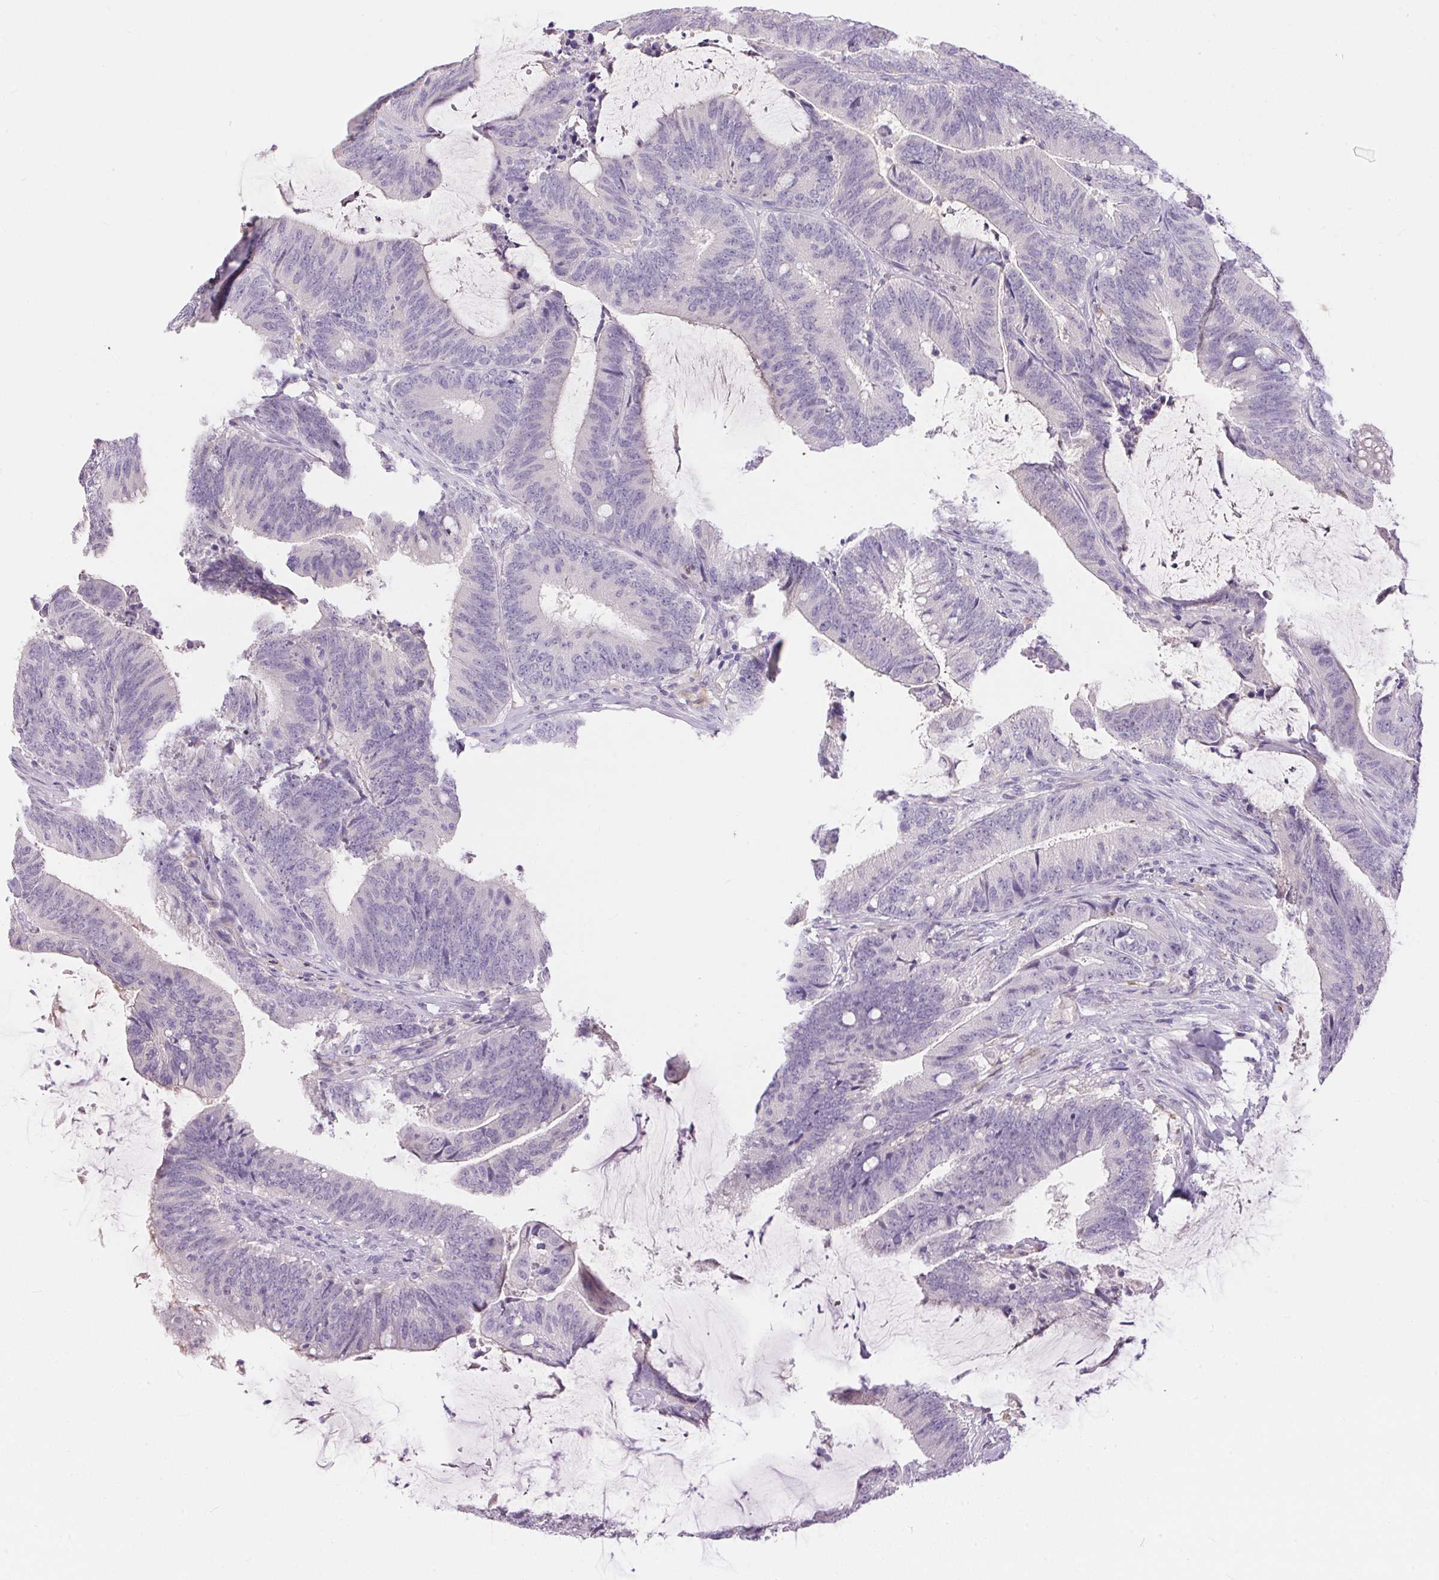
{"staining": {"intensity": "negative", "quantity": "none", "location": "none"}, "tissue": "colorectal cancer", "cell_type": "Tumor cells", "image_type": "cancer", "snomed": [{"axis": "morphology", "description": "Adenocarcinoma, NOS"}, {"axis": "topography", "description": "Colon"}], "caption": "High power microscopy histopathology image of an immunohistochemistry histopathology image of colorectal adenocarcinoma, revealing no significant staining in tumor cells.", "gene": "PNLIPRP3", "patient": {"sex": "female", "age": 43}}